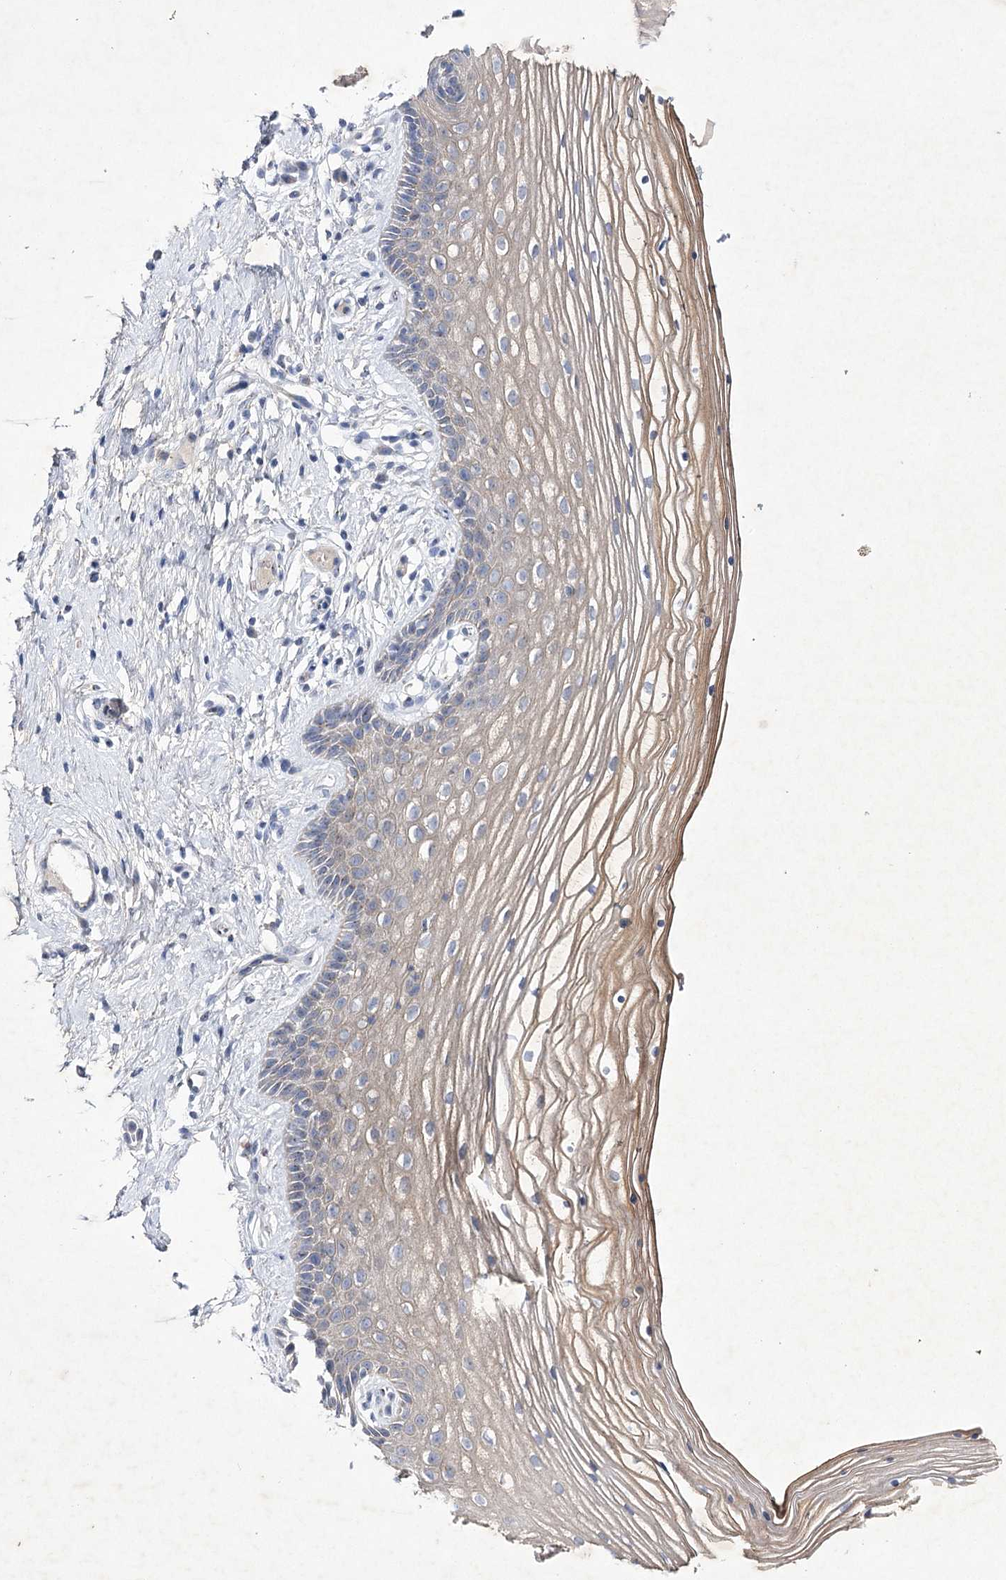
{"staining": {"intensity": "negative", "quantity": "none", "location": "none"}, "tissue": "vagina", "cell_type": "Squamous epithelial cells", "image_type": "normal", "snomed": [{"axis": "morphology", "description": "Normal tissue, NOS"}, {"axis": "topography", "description": "Vagina"}], "caption": "Photomicrograph shows no protein expression in squamous epithelial cells of normal vagina. (DAB IHC visualized using brightfield microscopy, high magnification).", "gene": "COX15", "patient": {"sex": "female", "age": 46}}